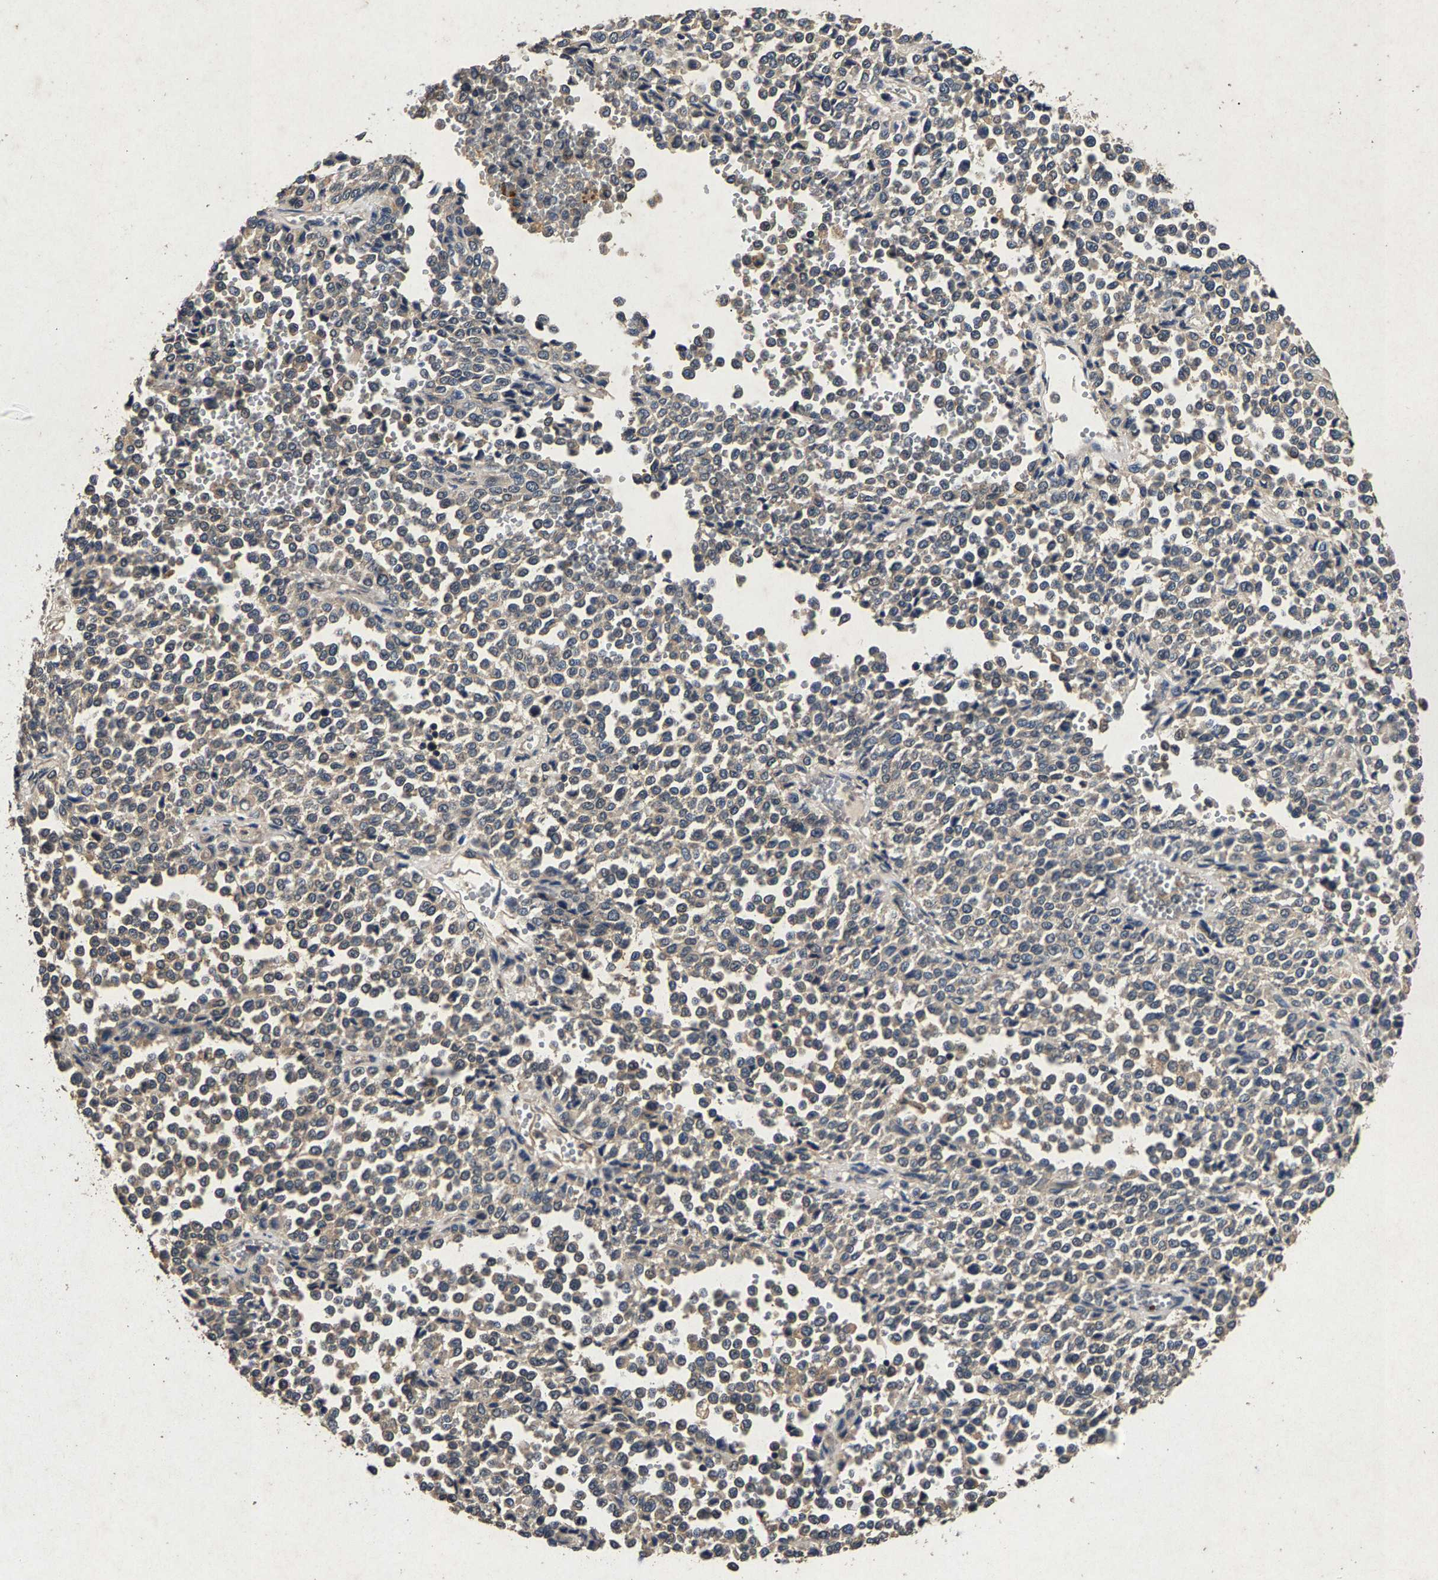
{"staining": {"intensity": "negative", "quantity": "none", "location": "none"}, "tissue": "melanoma", "cell_type": "Tumor cells", "image_type": "cancer", "snomed": [{"axis": "morphology", "description": "Malignant melanoma, Metastatic site"}, {"axis": "topography", "description": "Pancreas"}], "caption": "IHC micrograph of malignant melanoma (metastatic site) stained for a protein (brown), which shows no expression in tumor cells.", "gene": "PPP1CC", "patient": {"sex": "female", "age": 30}}